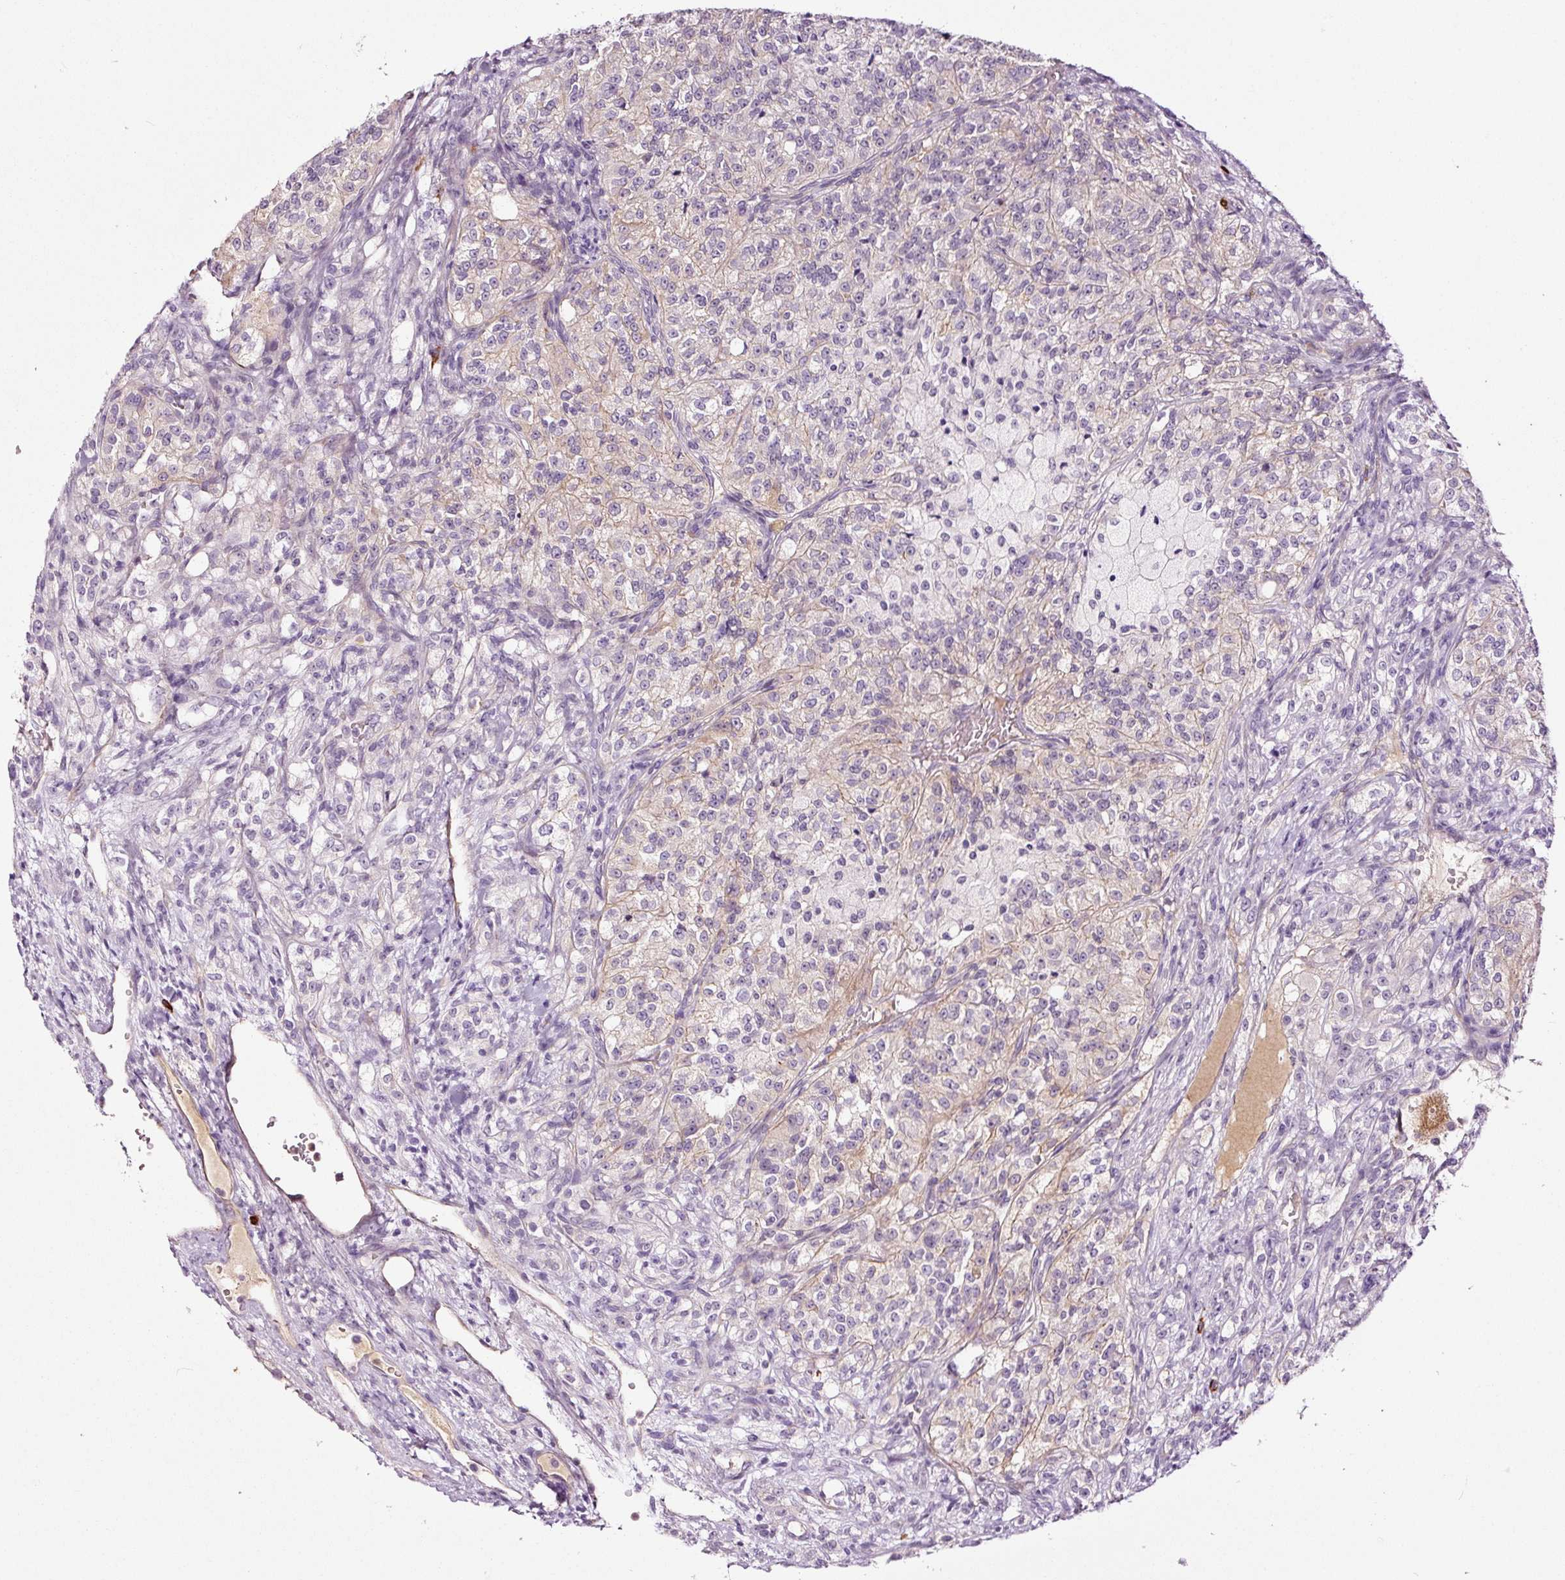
{"staining": {"intensity": "negative", "quantity": "none", "location": "none"}, "tissue": "renal cancer", "cell_type": "Tumor cells", "image_type": "cancer", "snomed": [{"axis": "morphology", "description": "Adenocarcinoma, NOS"}, {"axis": "topography", "description": "Kidney"}], "caption": "A photomicrograph of human renal cancer is negative for staining in tumor cells. The staining was performed using DAB to visualize the protein expression in brown, while the nuclei were stained in blue with hematoxylin (Magnification: 20x).", "gene": "ABCB4", "patient": {"sex": "female", "age": 63}}